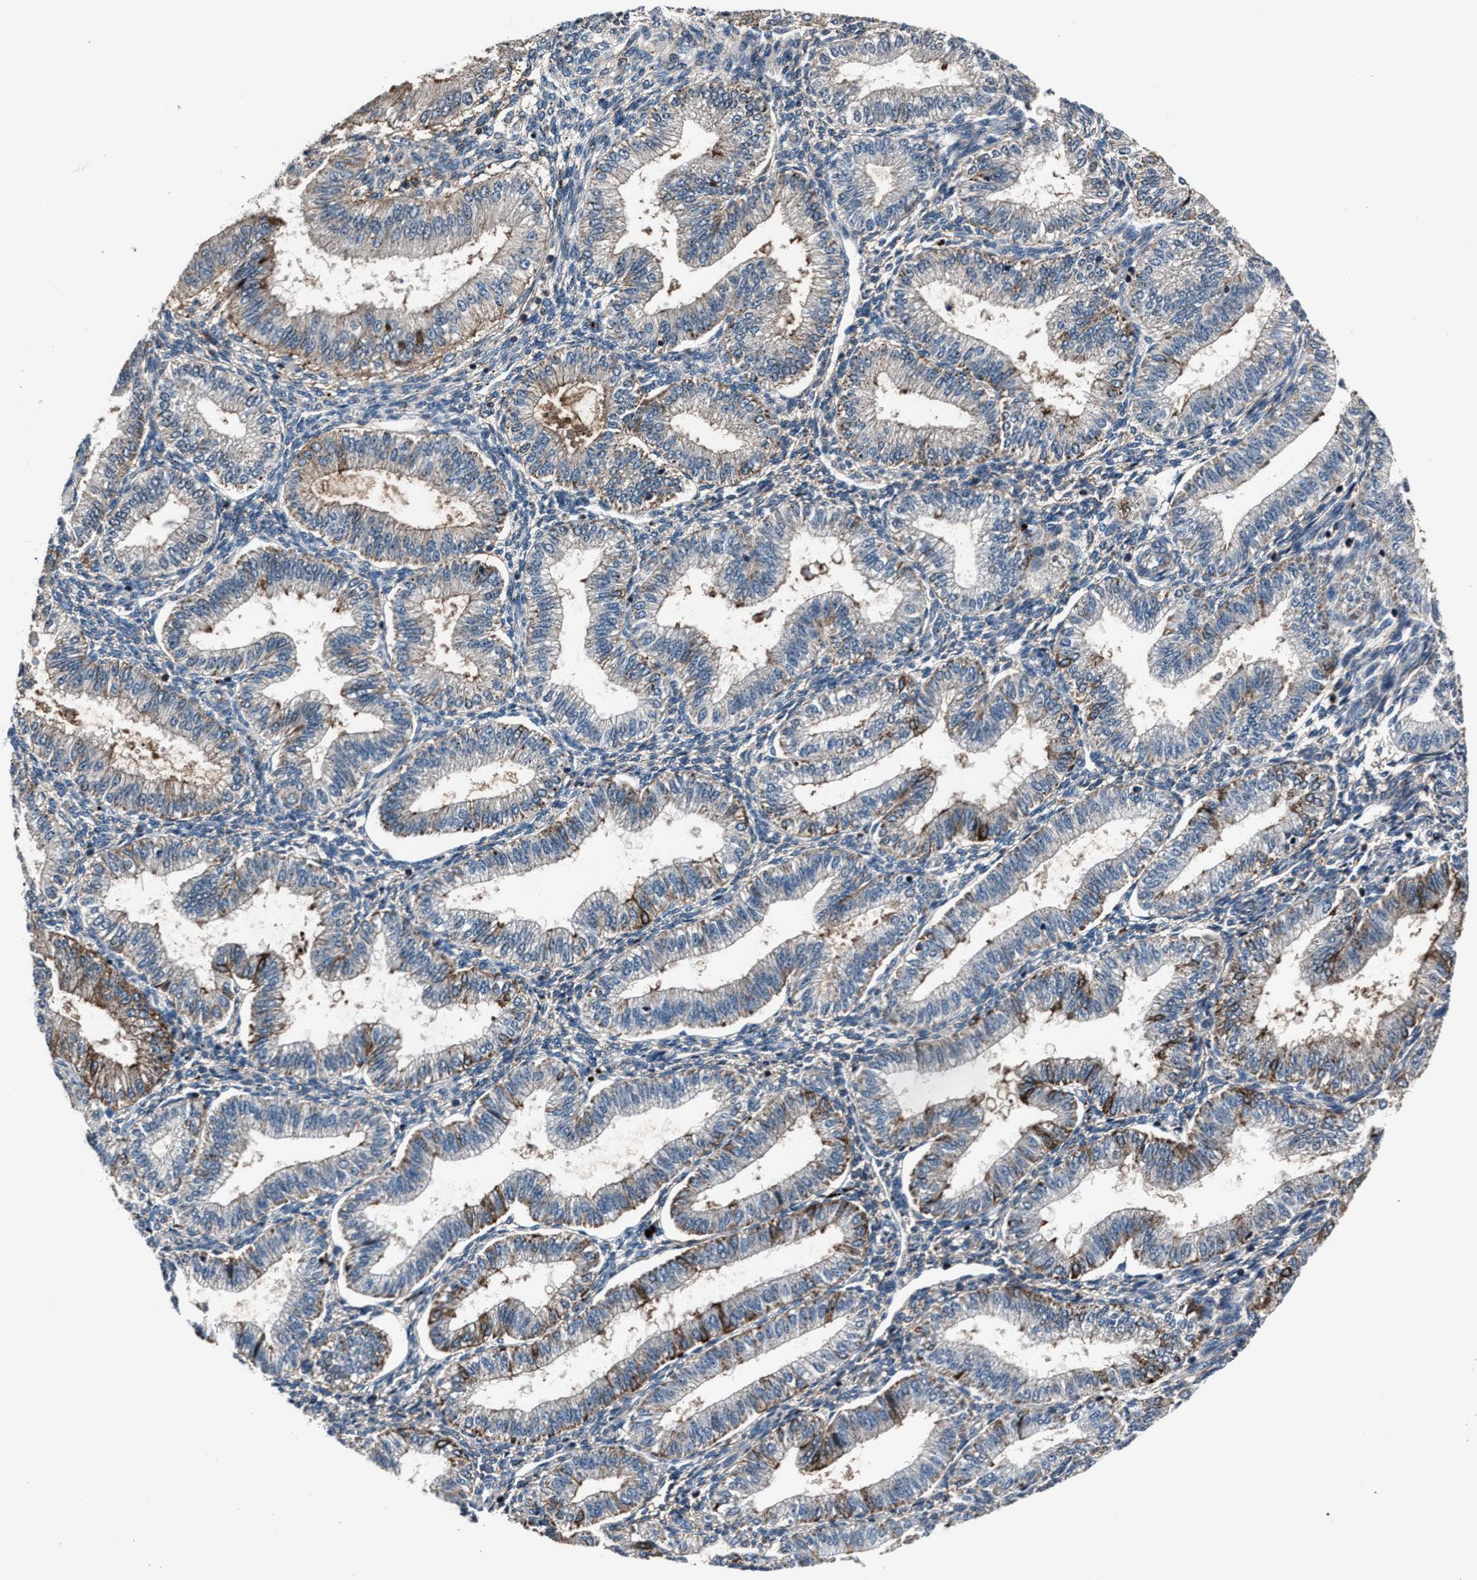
{"staining": {"intensity": "moderate", "quantity": "<25%", "location": "cytoplasmic/membranous"}, "tissue": "endometrium", "cell_type": "Cells in endometrial stroma", "image_type": "normal", "snomed": [{"axis": "morphology", "description": "Normal tissue, NOS"}, {"axis": "topography", "description": "Endometrium"}], "caption": "IHC micrograph of unremarkable endometrium: human endometrium stained using immunohistochemistry demonstrates low levels of moderate protein expression localized specifically in the cytoplasmic/membranous of cells in endometrial stroma, appearing as a cytoplasmic/membranous brown color.", "gene": "MFSD11", "patient": {"sex": "female", "age": 39}}